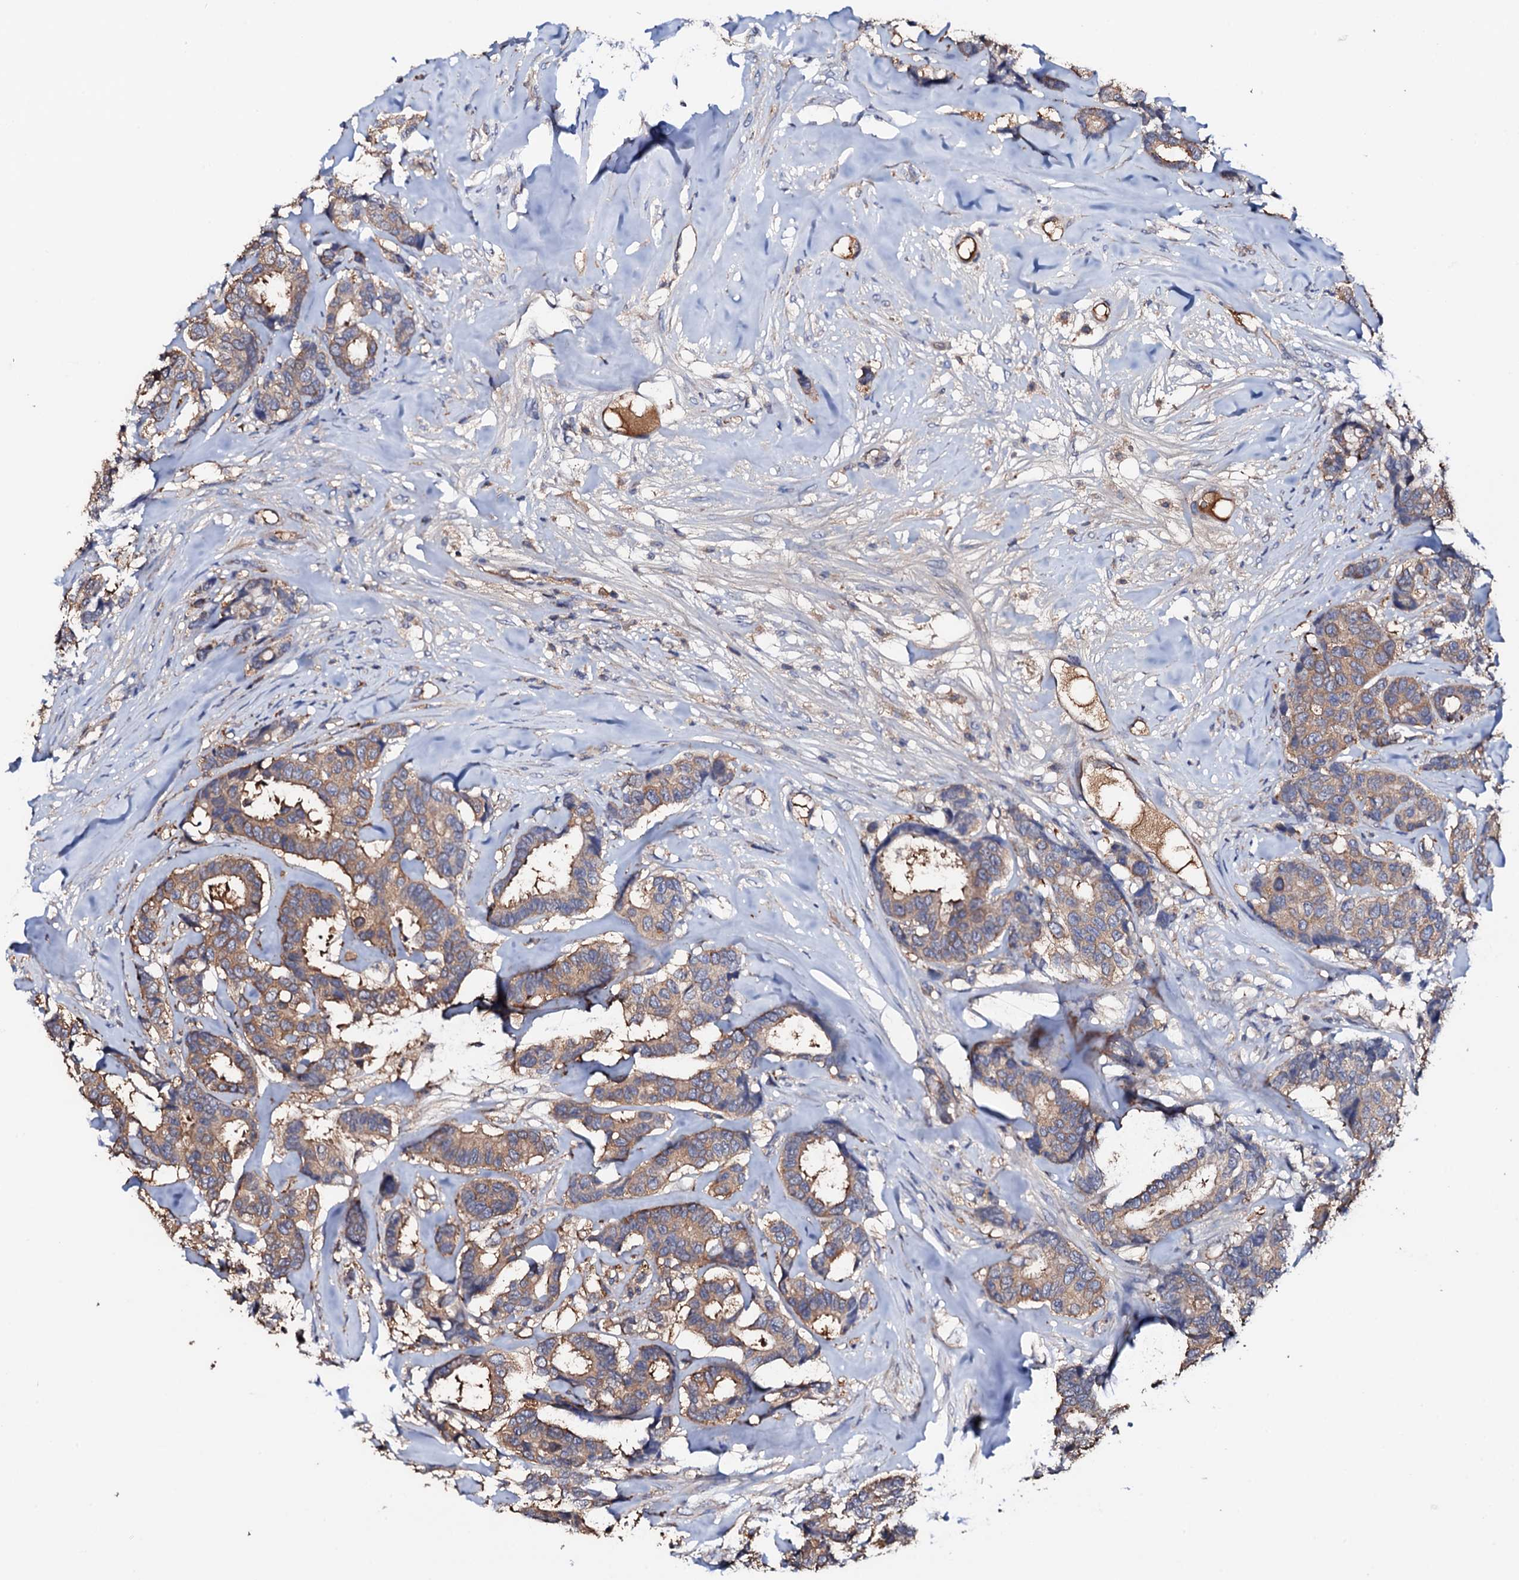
{"staining": {"intensity": "weak", "quantity": ">75%", "location": "cytoplasmic/membranous"}, "tissue": "breast cancer", "cell_type": "Tumor cells", "image_type": "cancer", "snomed": [{"axis": "morphology", "description": "Duct carcinoma"}, {"axis": "topography", "description": "Breast"}], "caption": "A brown stain highlights weak cytoplasmic/membranous staining of a protein in breast infiltrating ductal carcinoma tumor cells. (brown staining indicates protein expression, while blue staining denotes nuclei).", "gene": "TCAF2", "patient": {"sex": "female", "age": 87}}